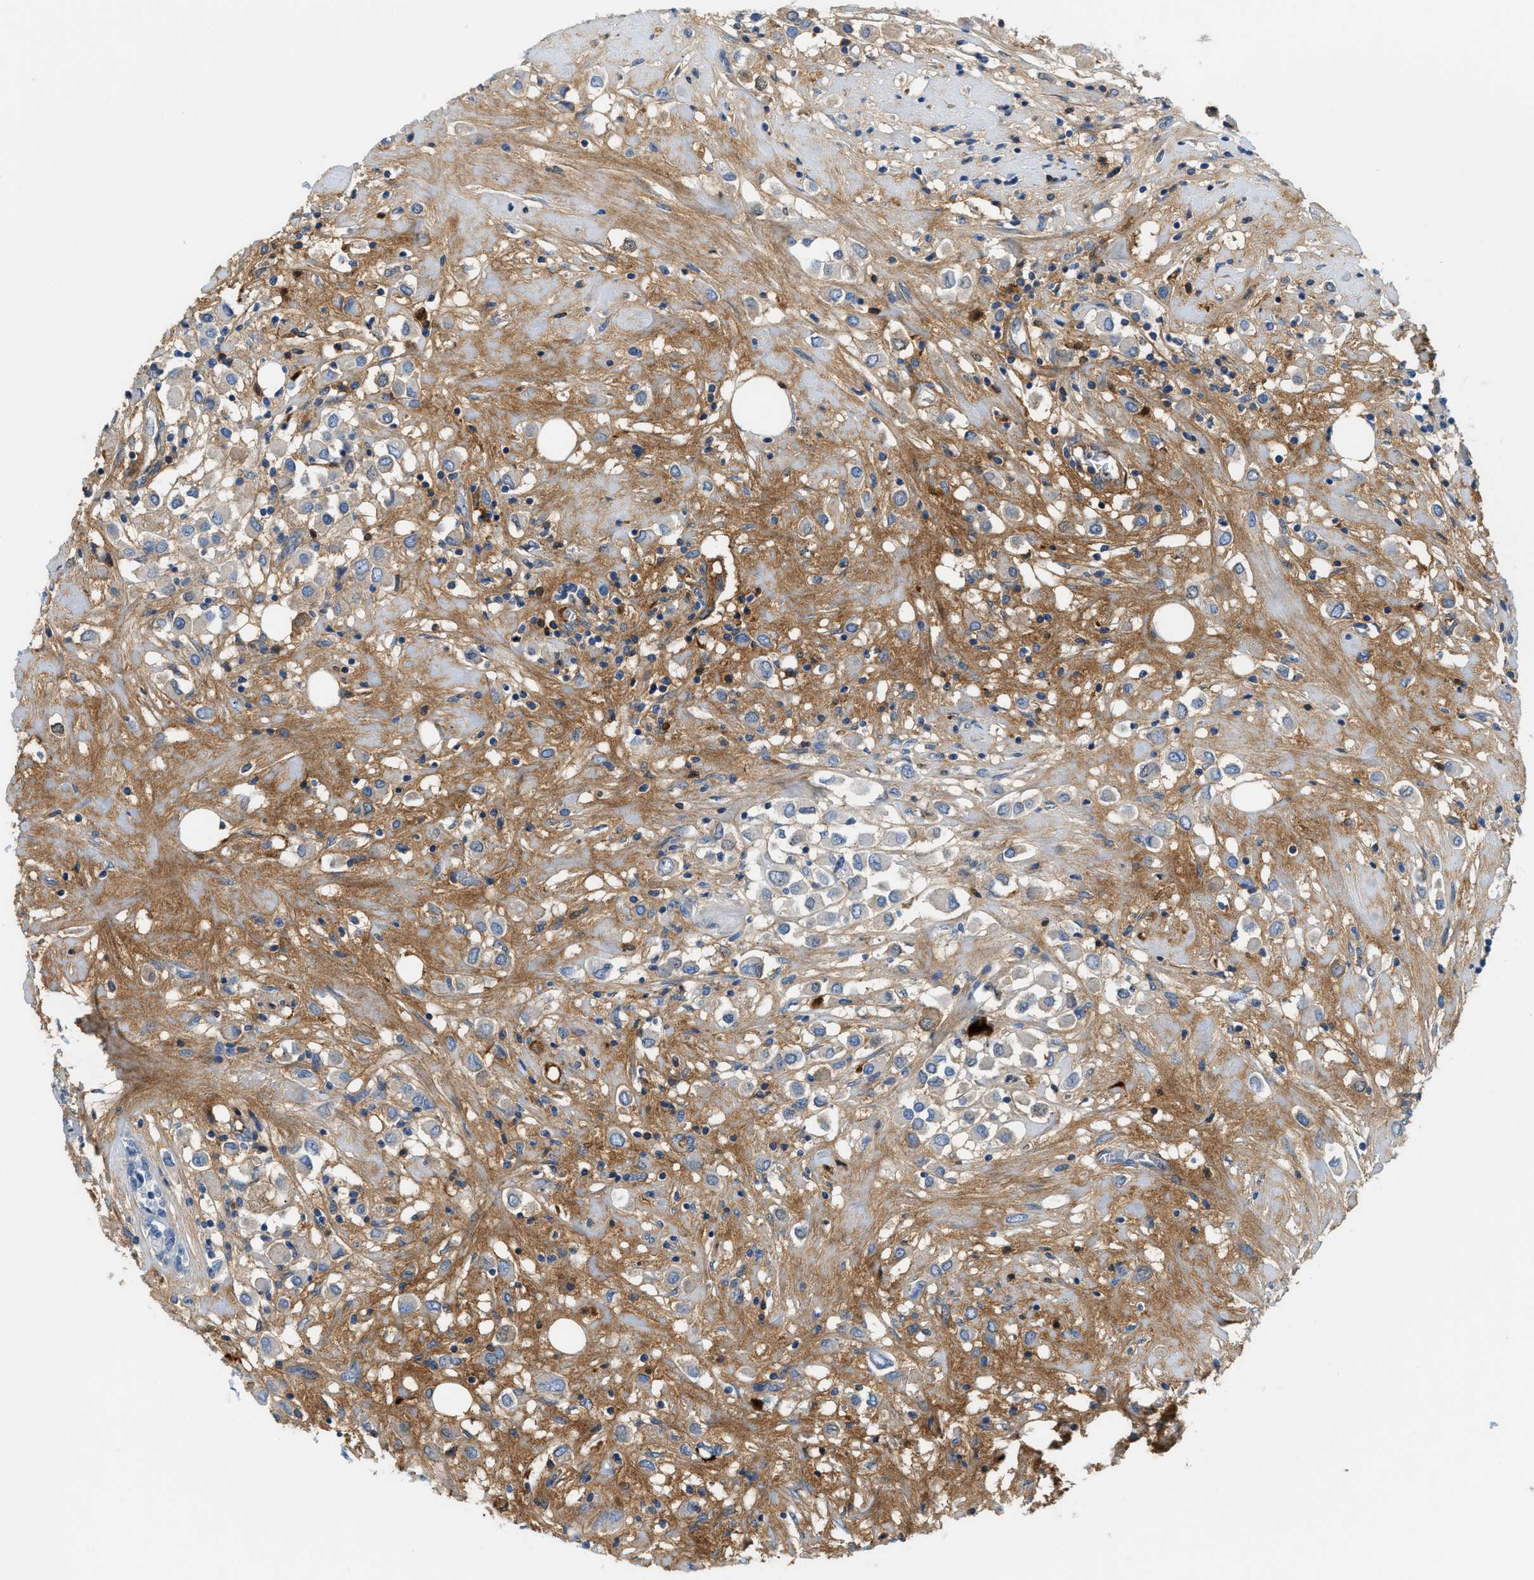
{"staining": {"intensity": "moderate", "quantity": "<25%", "location": "cytoplasmic/membranous"}, "tissue": "breast cancer", "cell_type": "Tumor cells", "image_type": "cancer", "snomed": [{"axis": "morphology", "description": "Duct carcinoma"}, {"axis": "topography", "description": "Breast"}], "caption": "Immunohistochemistry (IHC) histopathology image of human breast intraductal carcinoma stained for a protein (brown), which shows low levels of moderate cytoplasmic/membranous staining in approximately <25% of tumor cells.", "gene": "CFI", "patient": {"sex": "female", "age": 61}}